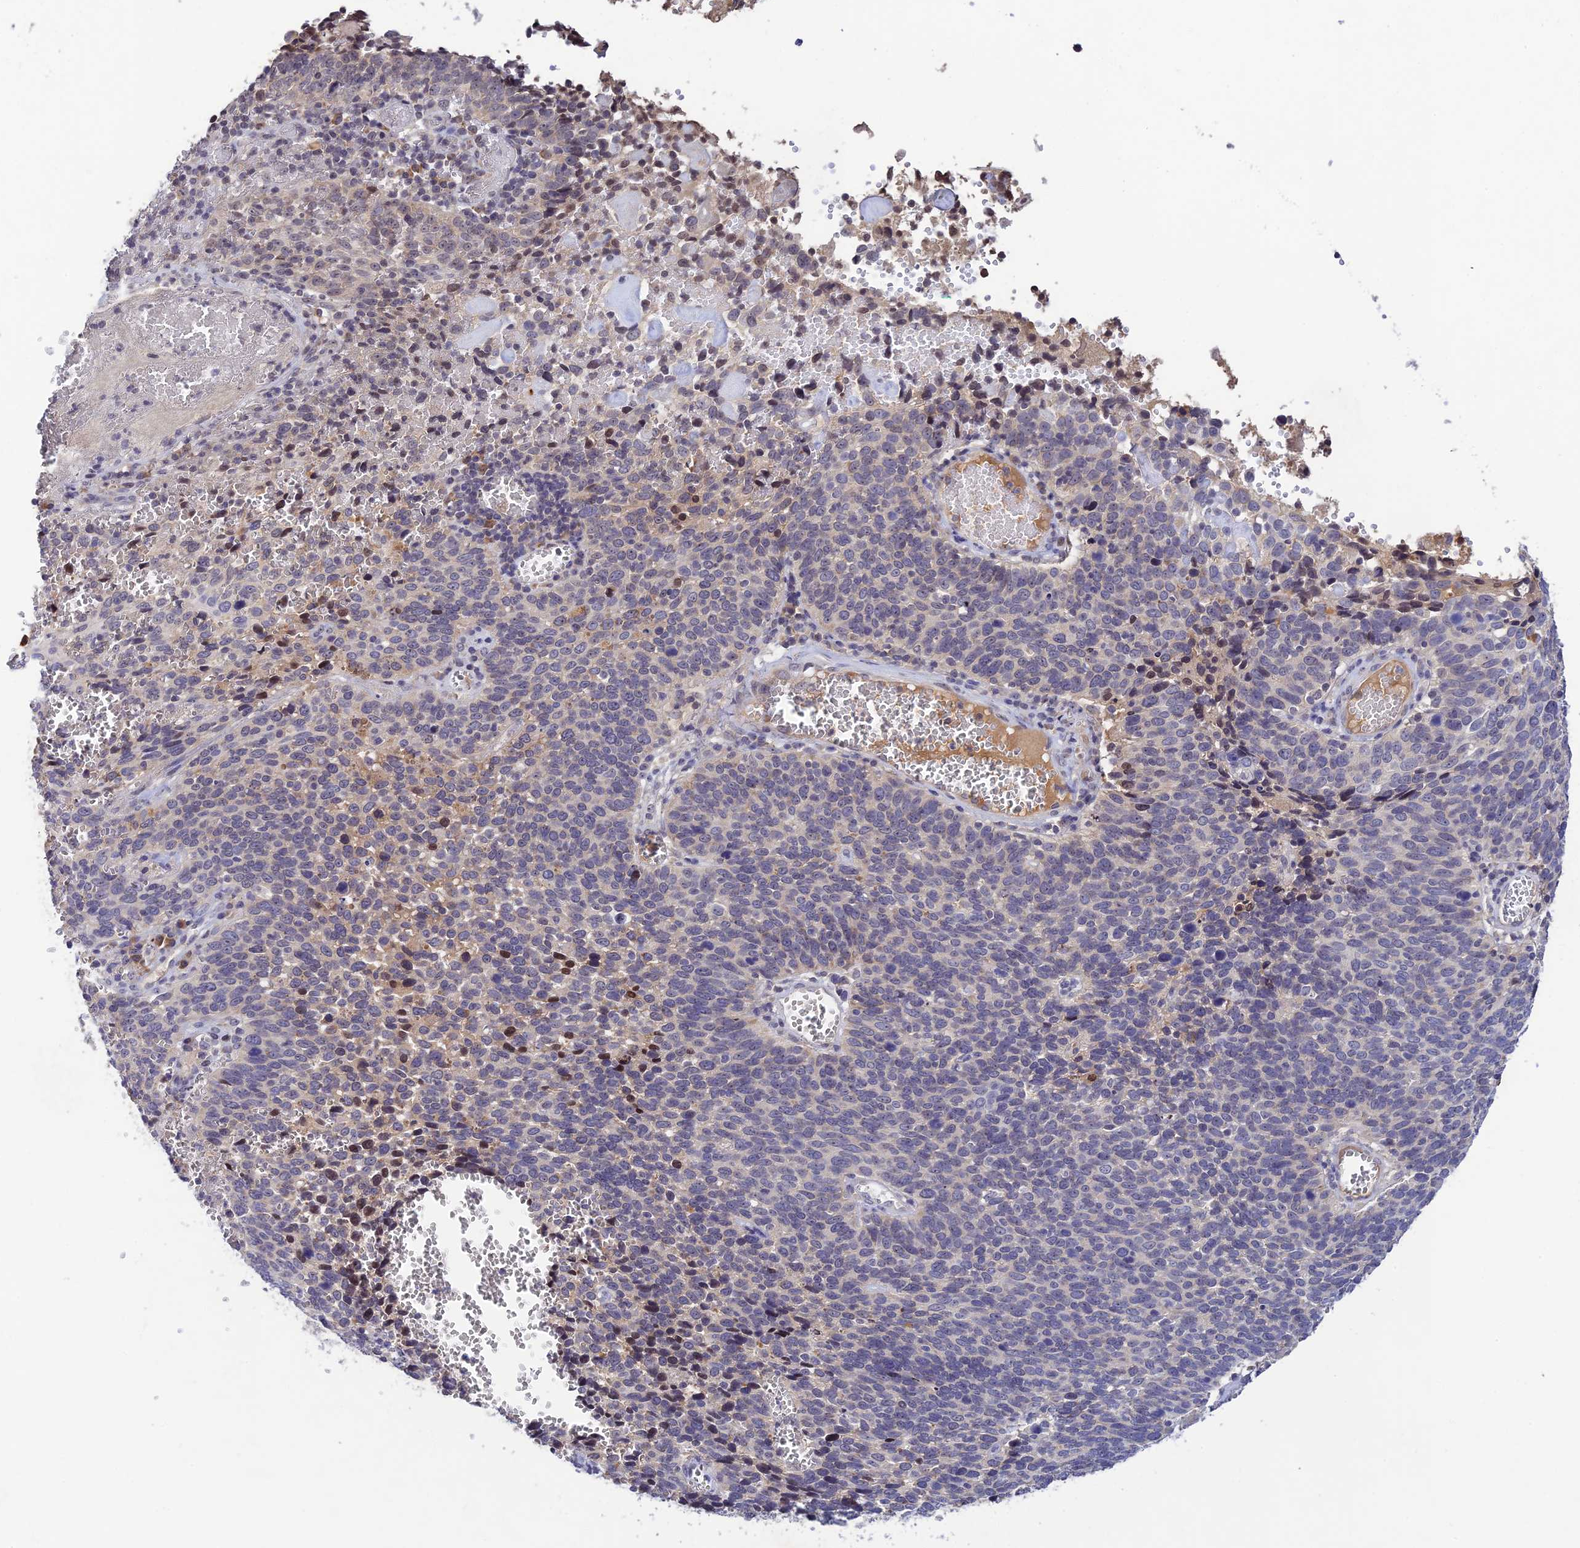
{"staining": {"intensity": "negative", "quantity": "none", "location": "none"}, "tissue": "cervical cancer", "cell_type": "Tumor cells", "image_type": "cancer", "snomed": [{"axis": "morphology", "description": "Squamous cell carcinoma, NOS"}, {"axis": "topography", "description": "Cervix"}], "caption": "This is a micrograph of immunohistochemistry staining of cervical cancer, which shows no staining in tumor cells.", "gene": "CHST5", "patient": {"sex": "female", "age": 39}}